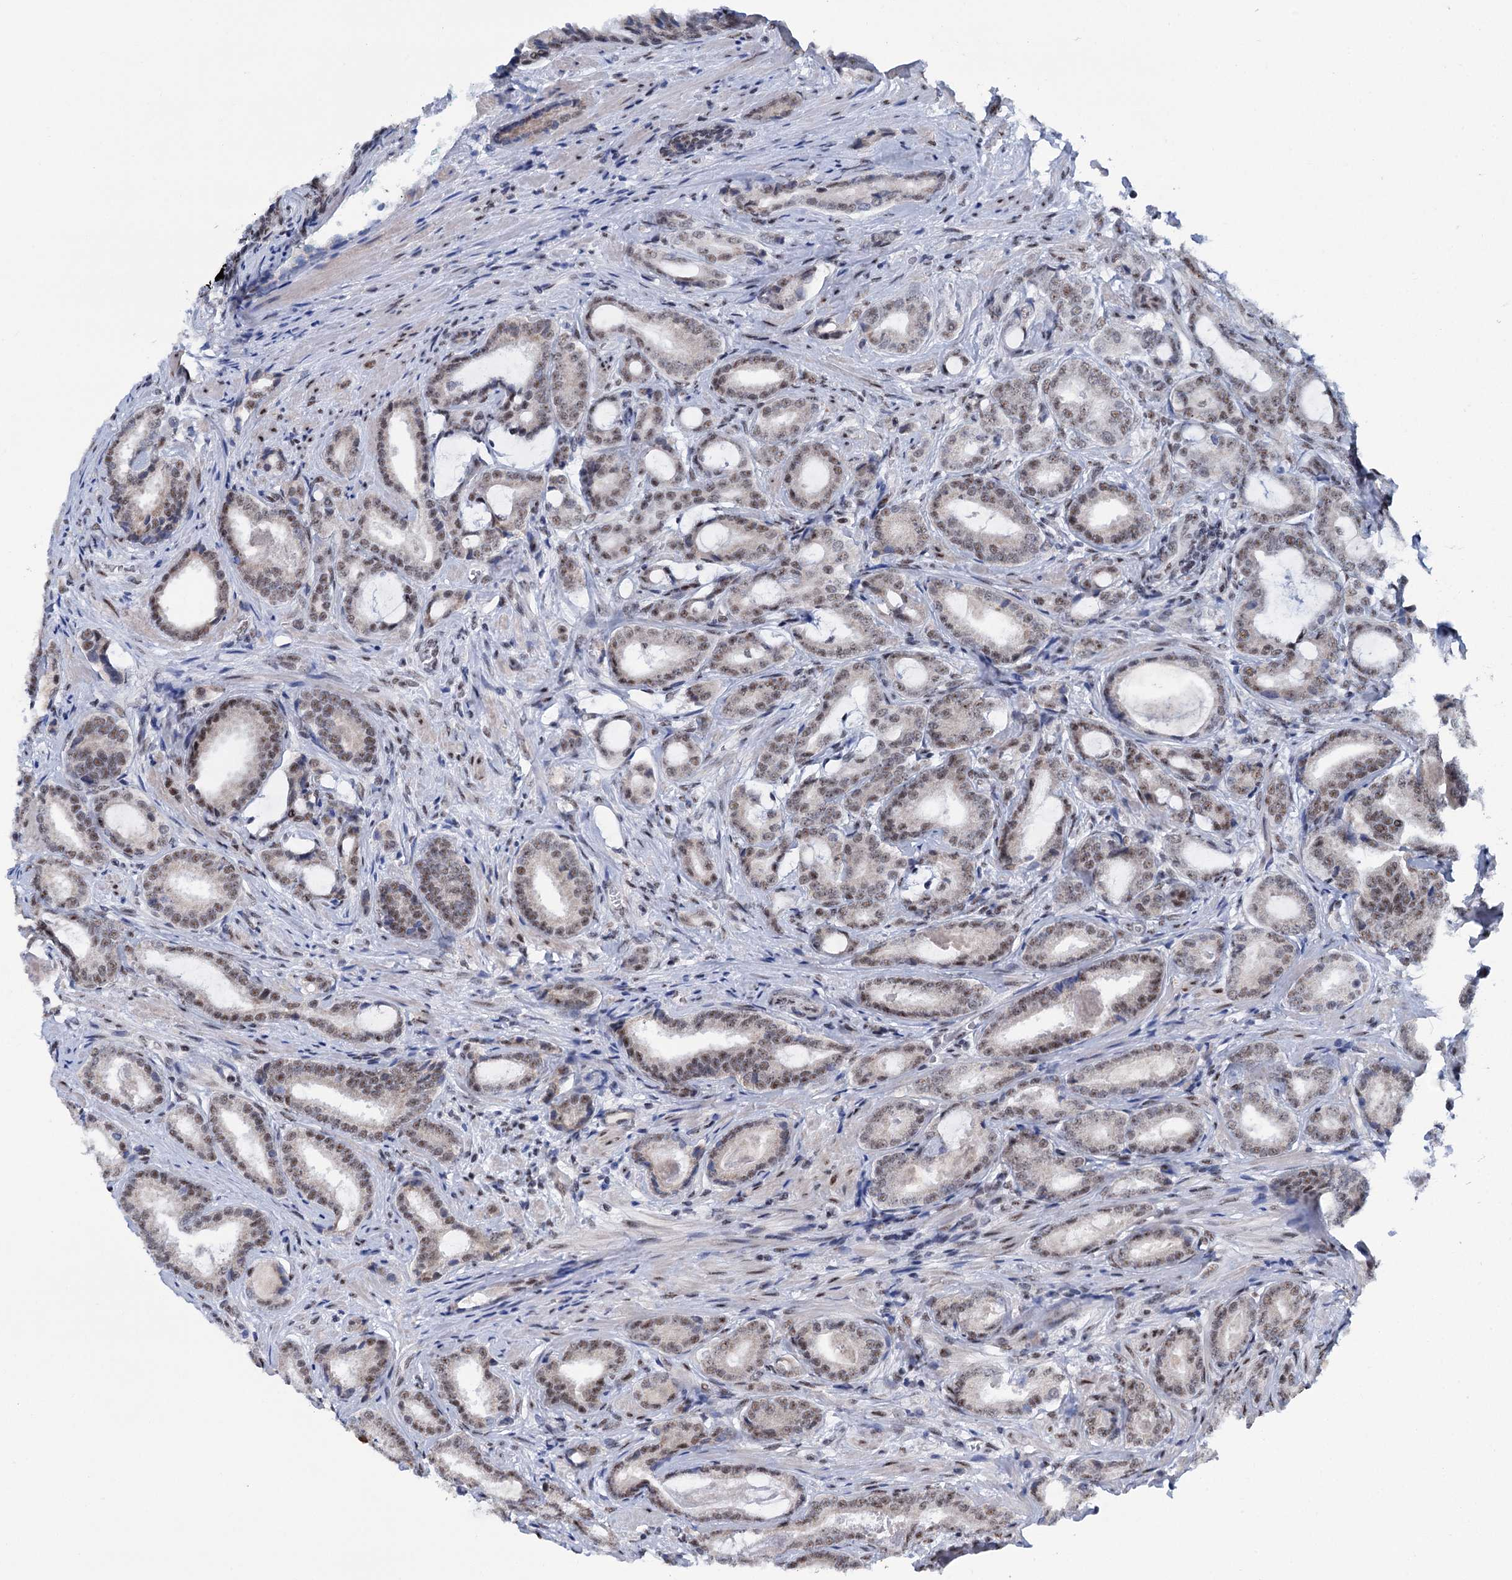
{"staining": {"intensity": "weak", "quantity": ">75%", "location": "nuclear"}, "tissue": "prostate cancer", "cell_type": "Tumor cells", "image_type": "cancer", "snomed": [{"axis": "morphology", "description": "Adenocarcinoma, High grade"}, {"axis": "topography", "description": "Prostate"}], "caption": "Tumor cells exhibit low levels of weak nuclear positivity in approximately >75% of cells in prostate cancer (adenocarcinoma (high-grade)). (DAB (3,3'-diaminobenzidine) IHC, brown staining for protein, blue staining for nuclei).", "gene": "SREK1", "patient": {"sex": "male", "age": 60}}